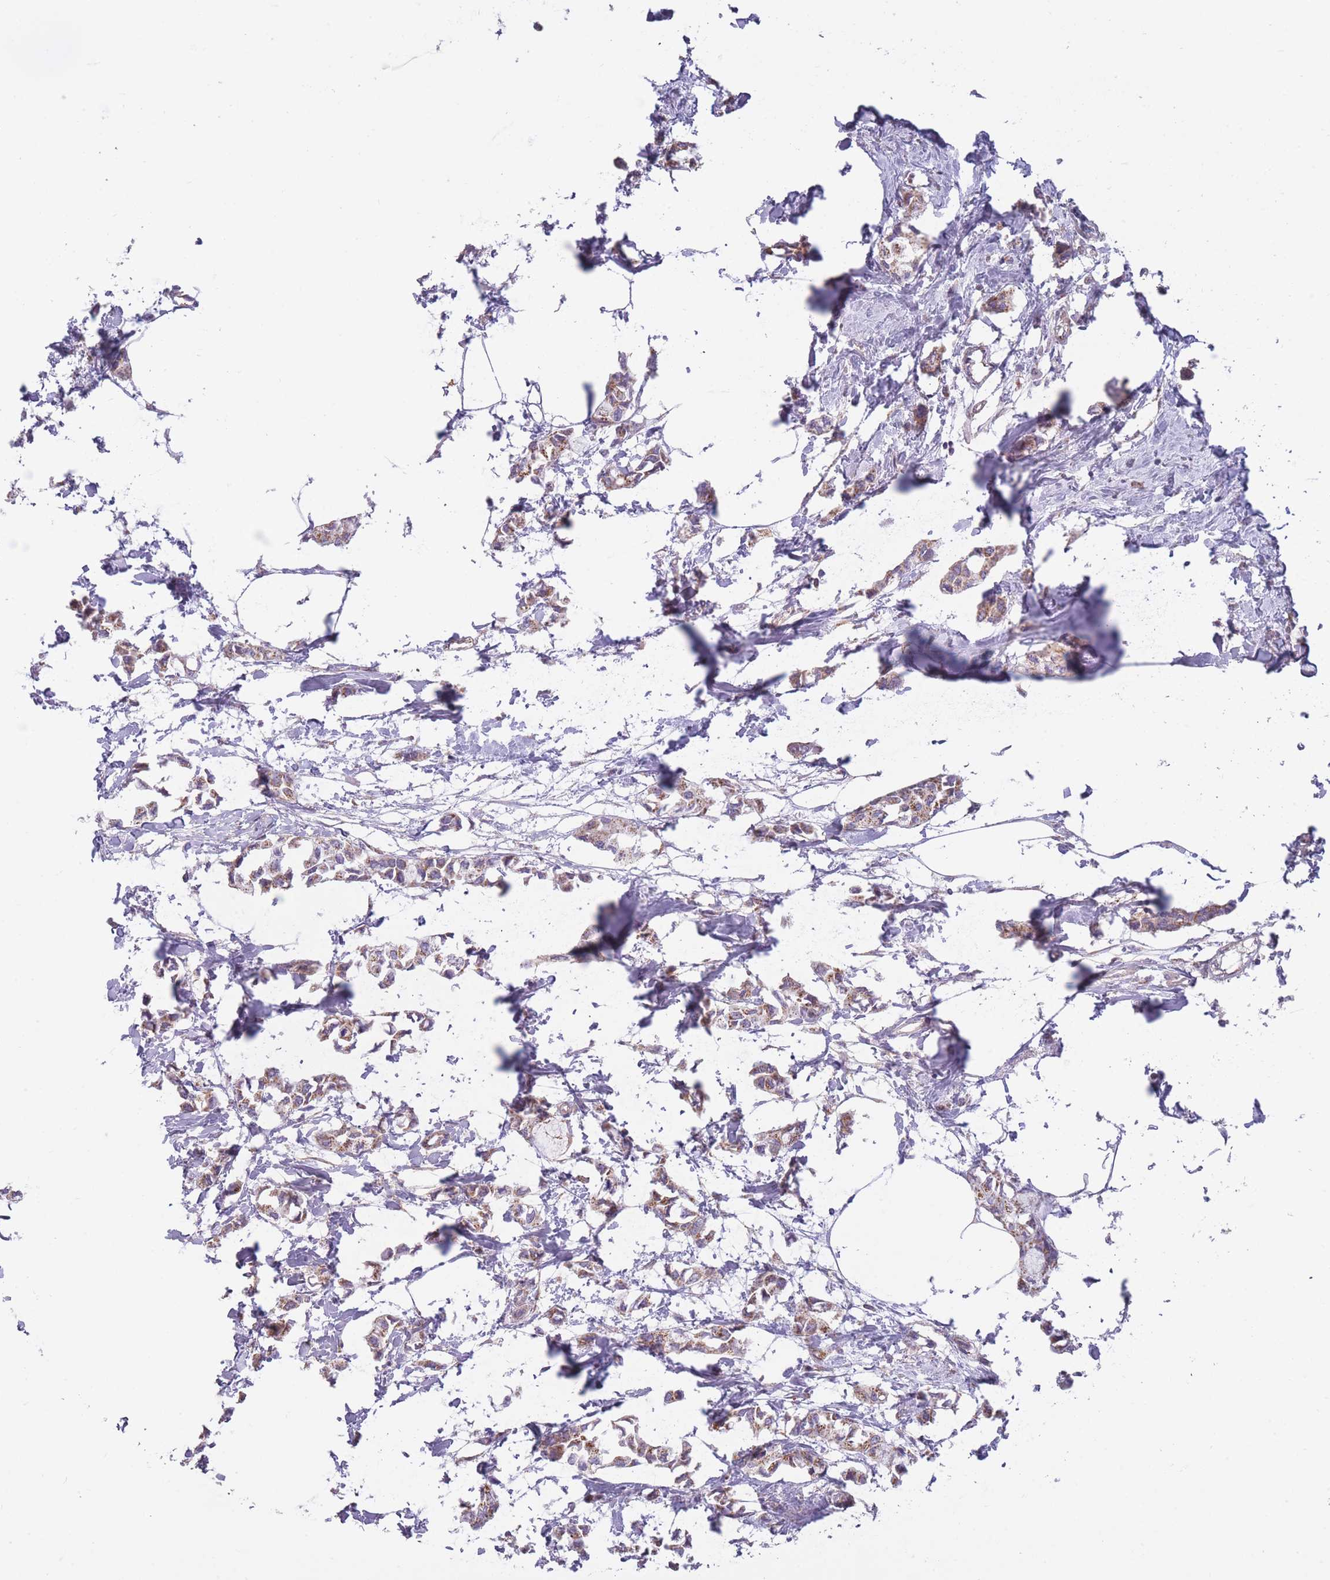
{"staining": {"intensity": "weak", "quantity": ">75%", "location": "cytoplasmic/membranous"}, "tissue": "breast cancer", "cell_type": "Tumor cells", "image_type": "cancer", "snomed": [{"axis": "morphology", "description": "Duct carcinoma"}, {"axis": "topography", "description": "Breast"}], "caption": "Brown immunohistochemical staining in infiltrating ductal carcinoma (breast) shows weak cytoplasmic/membranous positivity in about >75% of tumor cells. Ihc stains the protein in brown and the nuclei are stained blue.", "gene": "MRPS18C", "patient": {"sex": "female", "age": 73}}